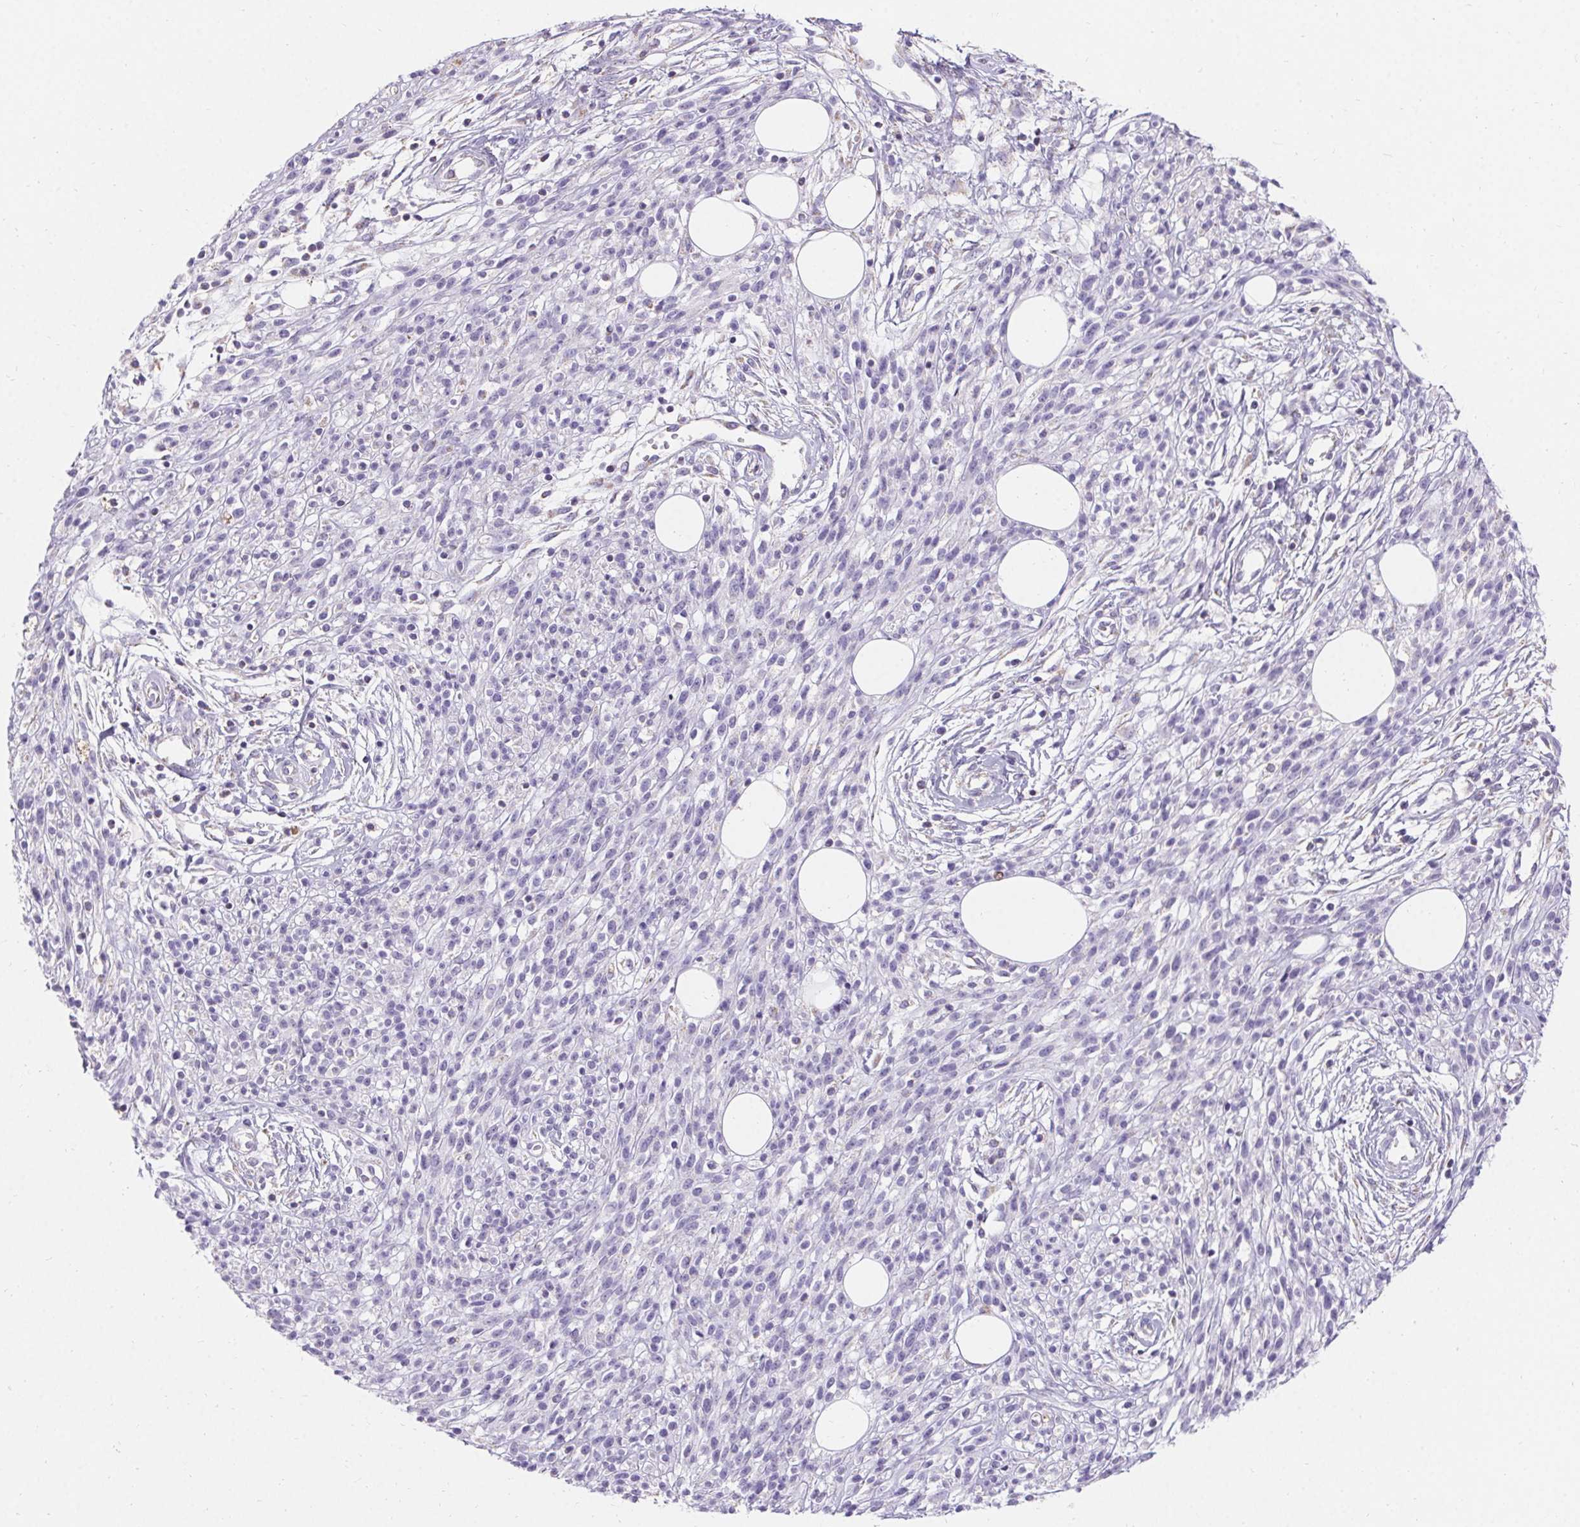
{"staining": {"intensity": "negative", "quantity": "none", "location": "none"}, "tissue": "melanoma", "cell_type": "Tumor cells", "image_type": "cancer", "snomed": [{"axis": "morphology", "description": "Malignant melanoma, NOS"}, {"axis": "topography", "description": "Skin"}, {"axis": "topography", "description": "Skin of trunk"}], "caption": "Human melanoma stained for a protein using immunohistochemistry (IHC) demonstrates no positivity in tumor cells.", "gene": "ASGR2", "patient": {"sex": "male", "age": 74}}